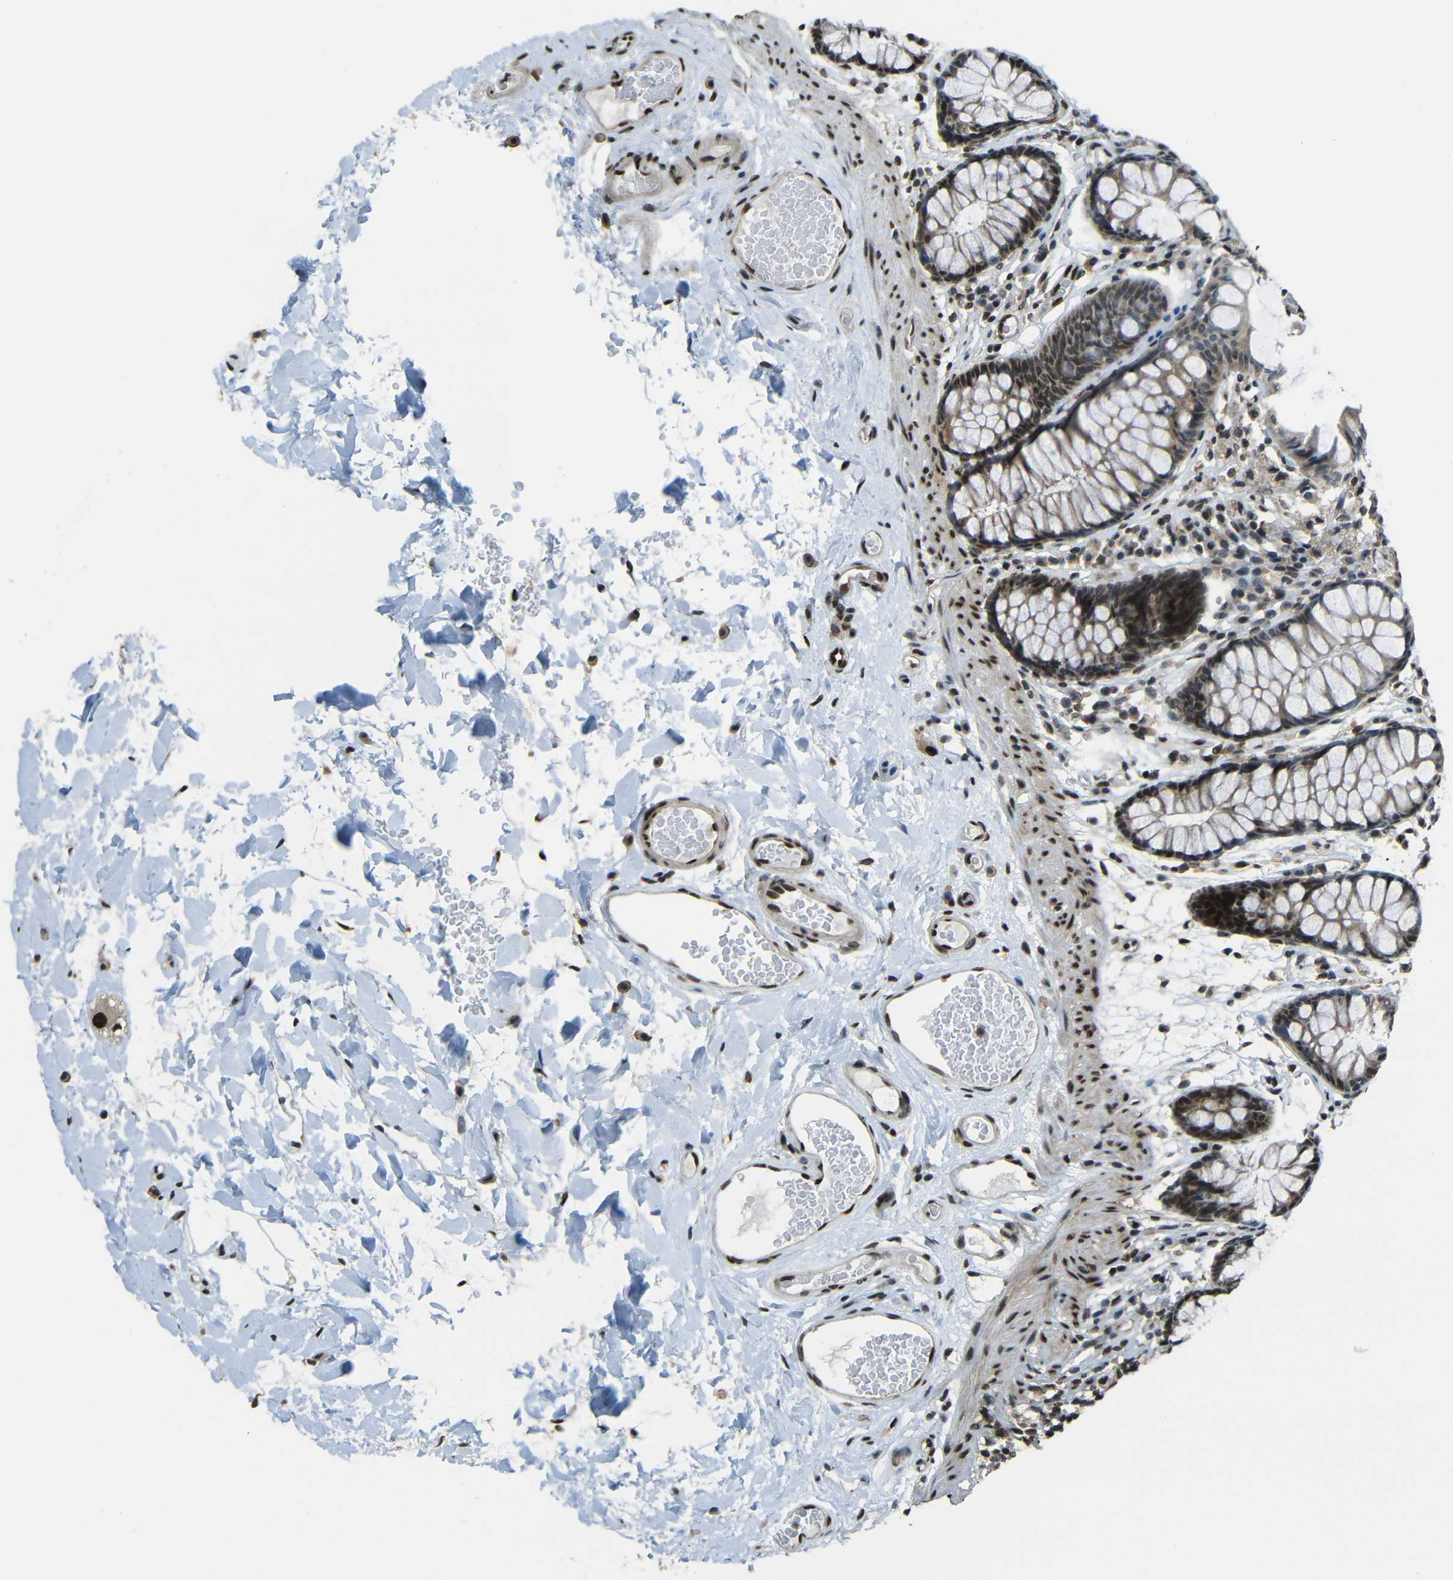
{"staining": {"intensity": "strong", "quantity": "25%-75%", "location": "nuclear"}, "tissue": "colon", "cell_type": "Endothelial cells", "image_type": "normal", "snomed": [{"axis": "morphology", "description": "Normal tissue, NOS"}, {"axis": "topography", "description": "Colon"}], "caption": "About 25%-75% of endothelial cells in unremarkable human colon exhibit strong nuclear protein expression as visualized by brown immunohistochemical staining.", "gene": "PSIP1", "patient": {"sex": "female", "age": 55}}